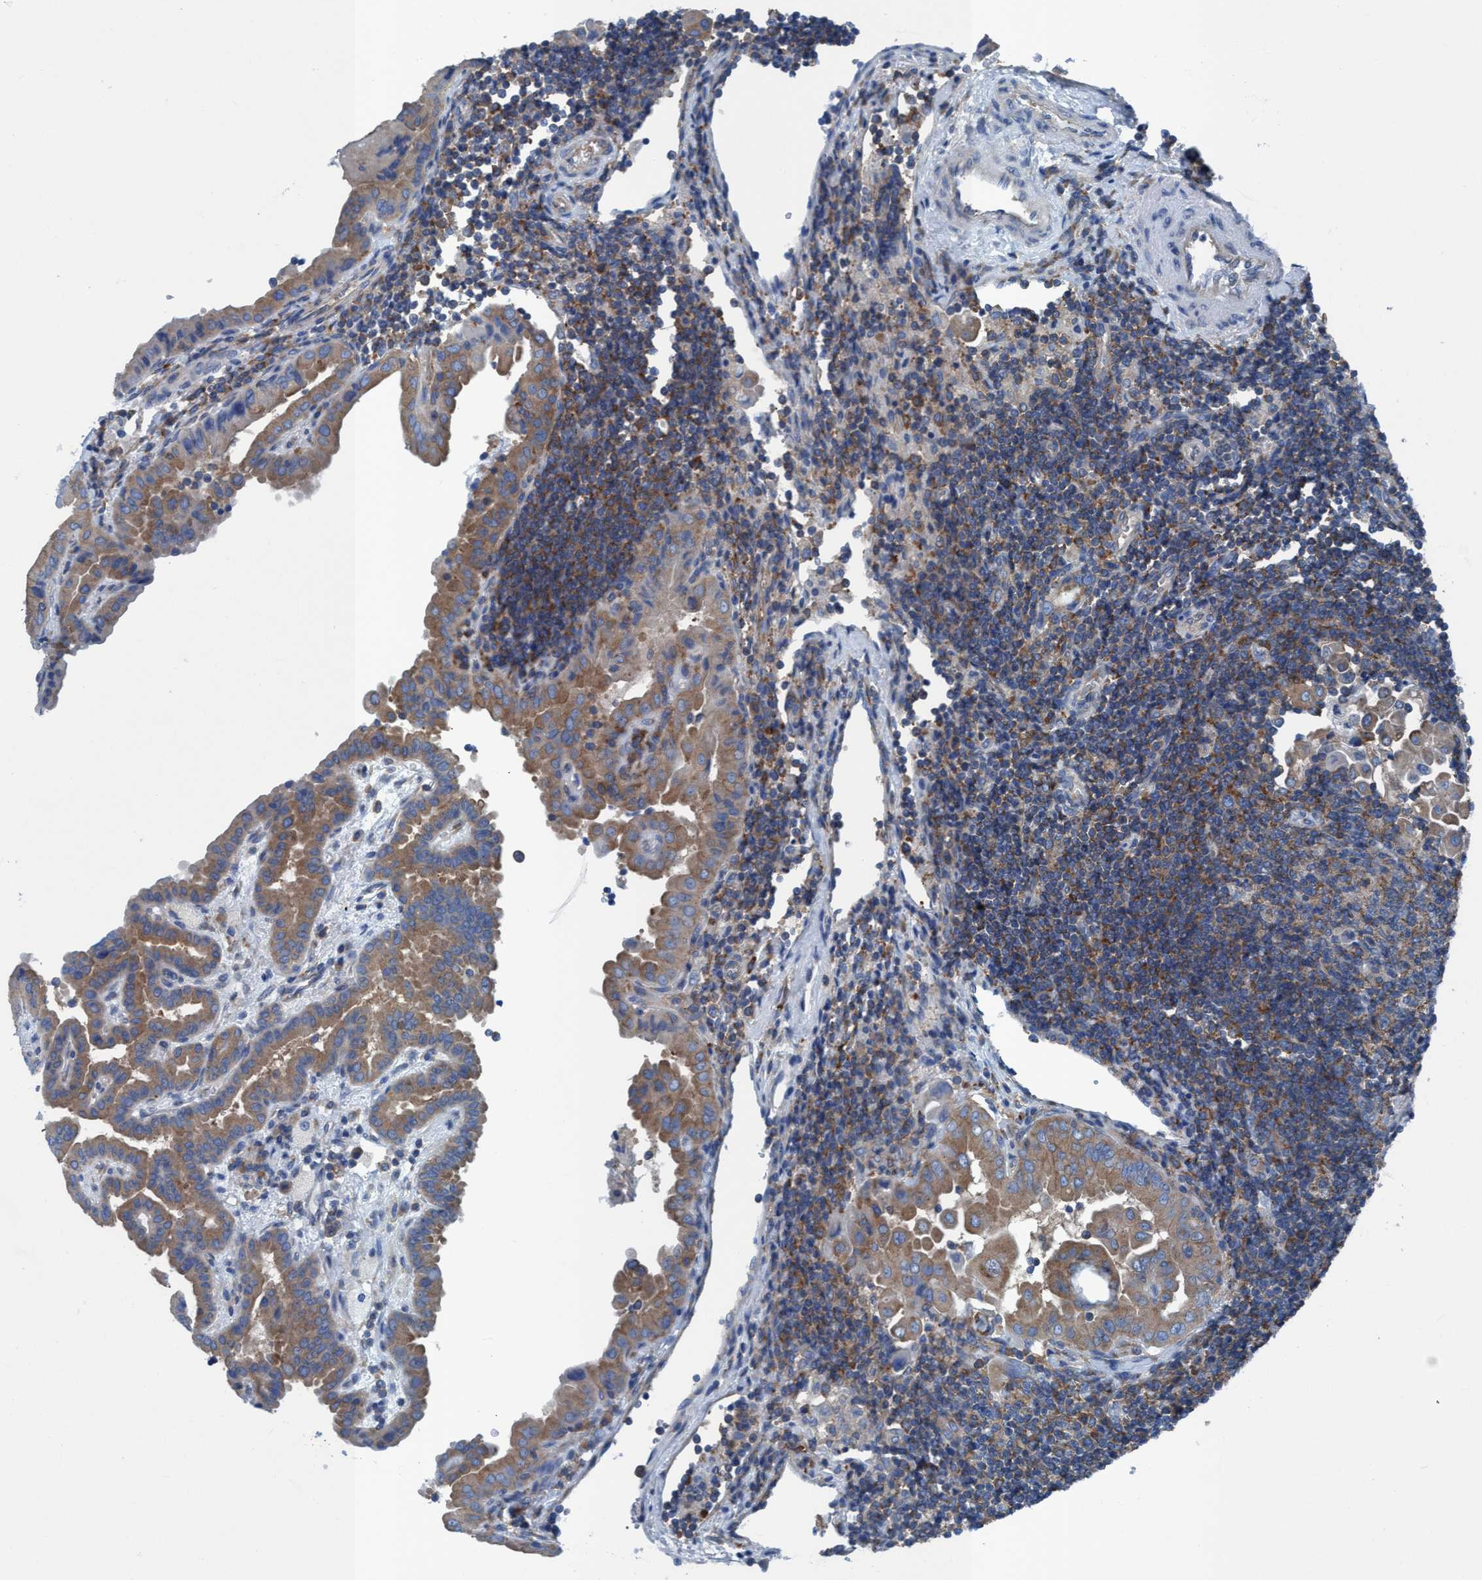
{"staining": {"intensity": "moderate", "quantity": ">75%", "location": "cytoplasmic/membranous"}, "tissue": "thyroid cancer", "cell_type": "Tumor cells", "image_type": "cancer", "snomed": [{"axis": "morphology", "description": "Papillary adenocarcinoma, NOS"}, {"axis": "topography", "description": "Thyroid gland"}], "caption": "A high-resolution image shows immunohistochemistry (IHC) staining of thyroid cancer (papillary adenocarcinoma), which exhibits moderate cytoplasmic/membranous expression in approximately >75% of tumor cells.", "gene": "NMT1", "patient": {"sex": "male", "age": 33}}